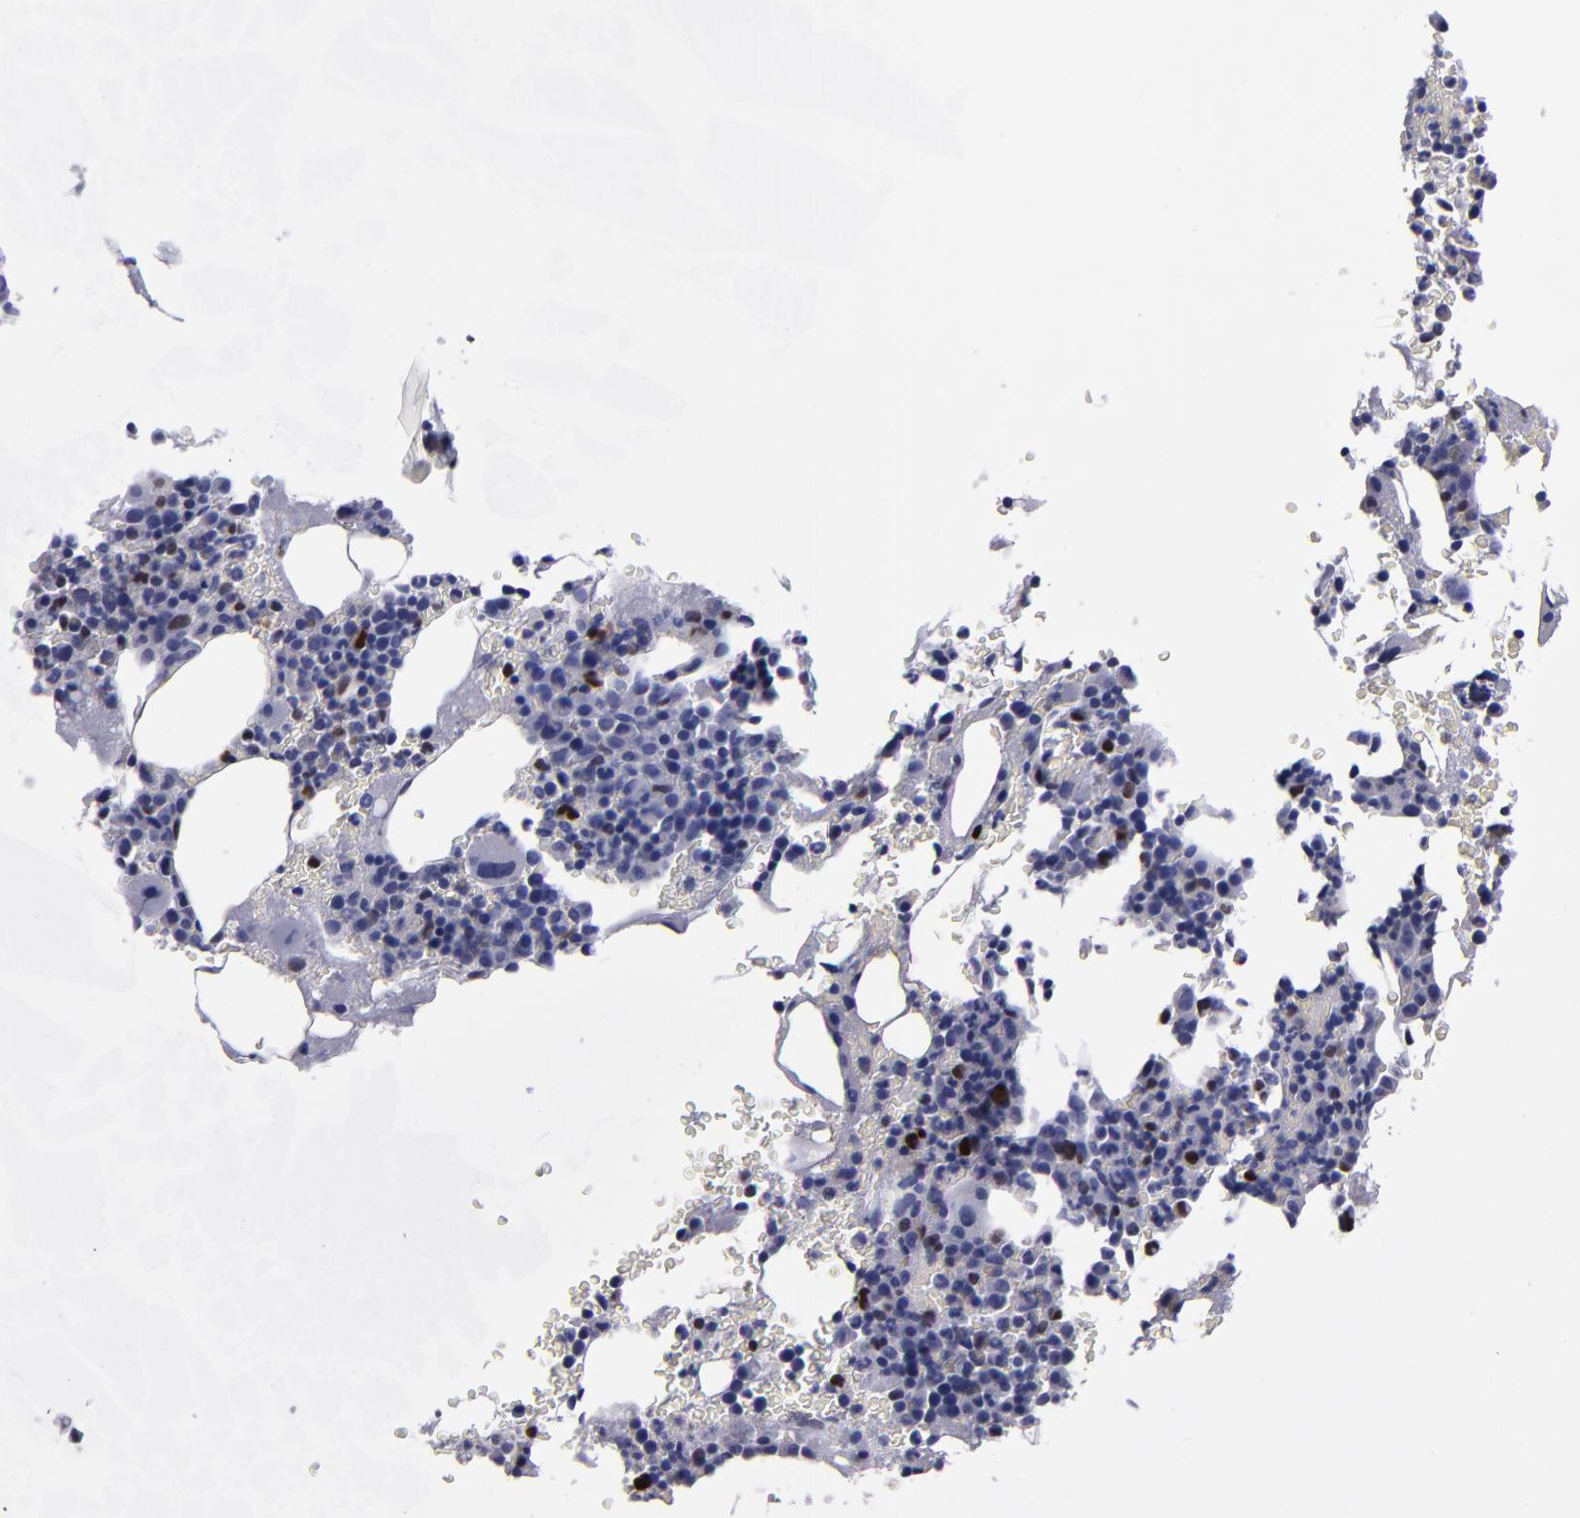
{"staining": {"intensity": "moderate", "quantity": "<25%", "location": "nuclear"}, "tissue": "bone marrow", "cell_type": "Hematopoietic cells", "image_type": "normal", "snomed": [{"axis": "morphology", "description": "Normal tissue, NOS"}, {"axis": "topography", "description": "Bone marrow"}], "caption": "This is an image of immunohistochemistry staining of unremarkable bone marrow, which shows moderate expression in the nuclear of hematopoietic cells.", "gene": "IRF8", "patient": {"sex": "male", "age": 82}}